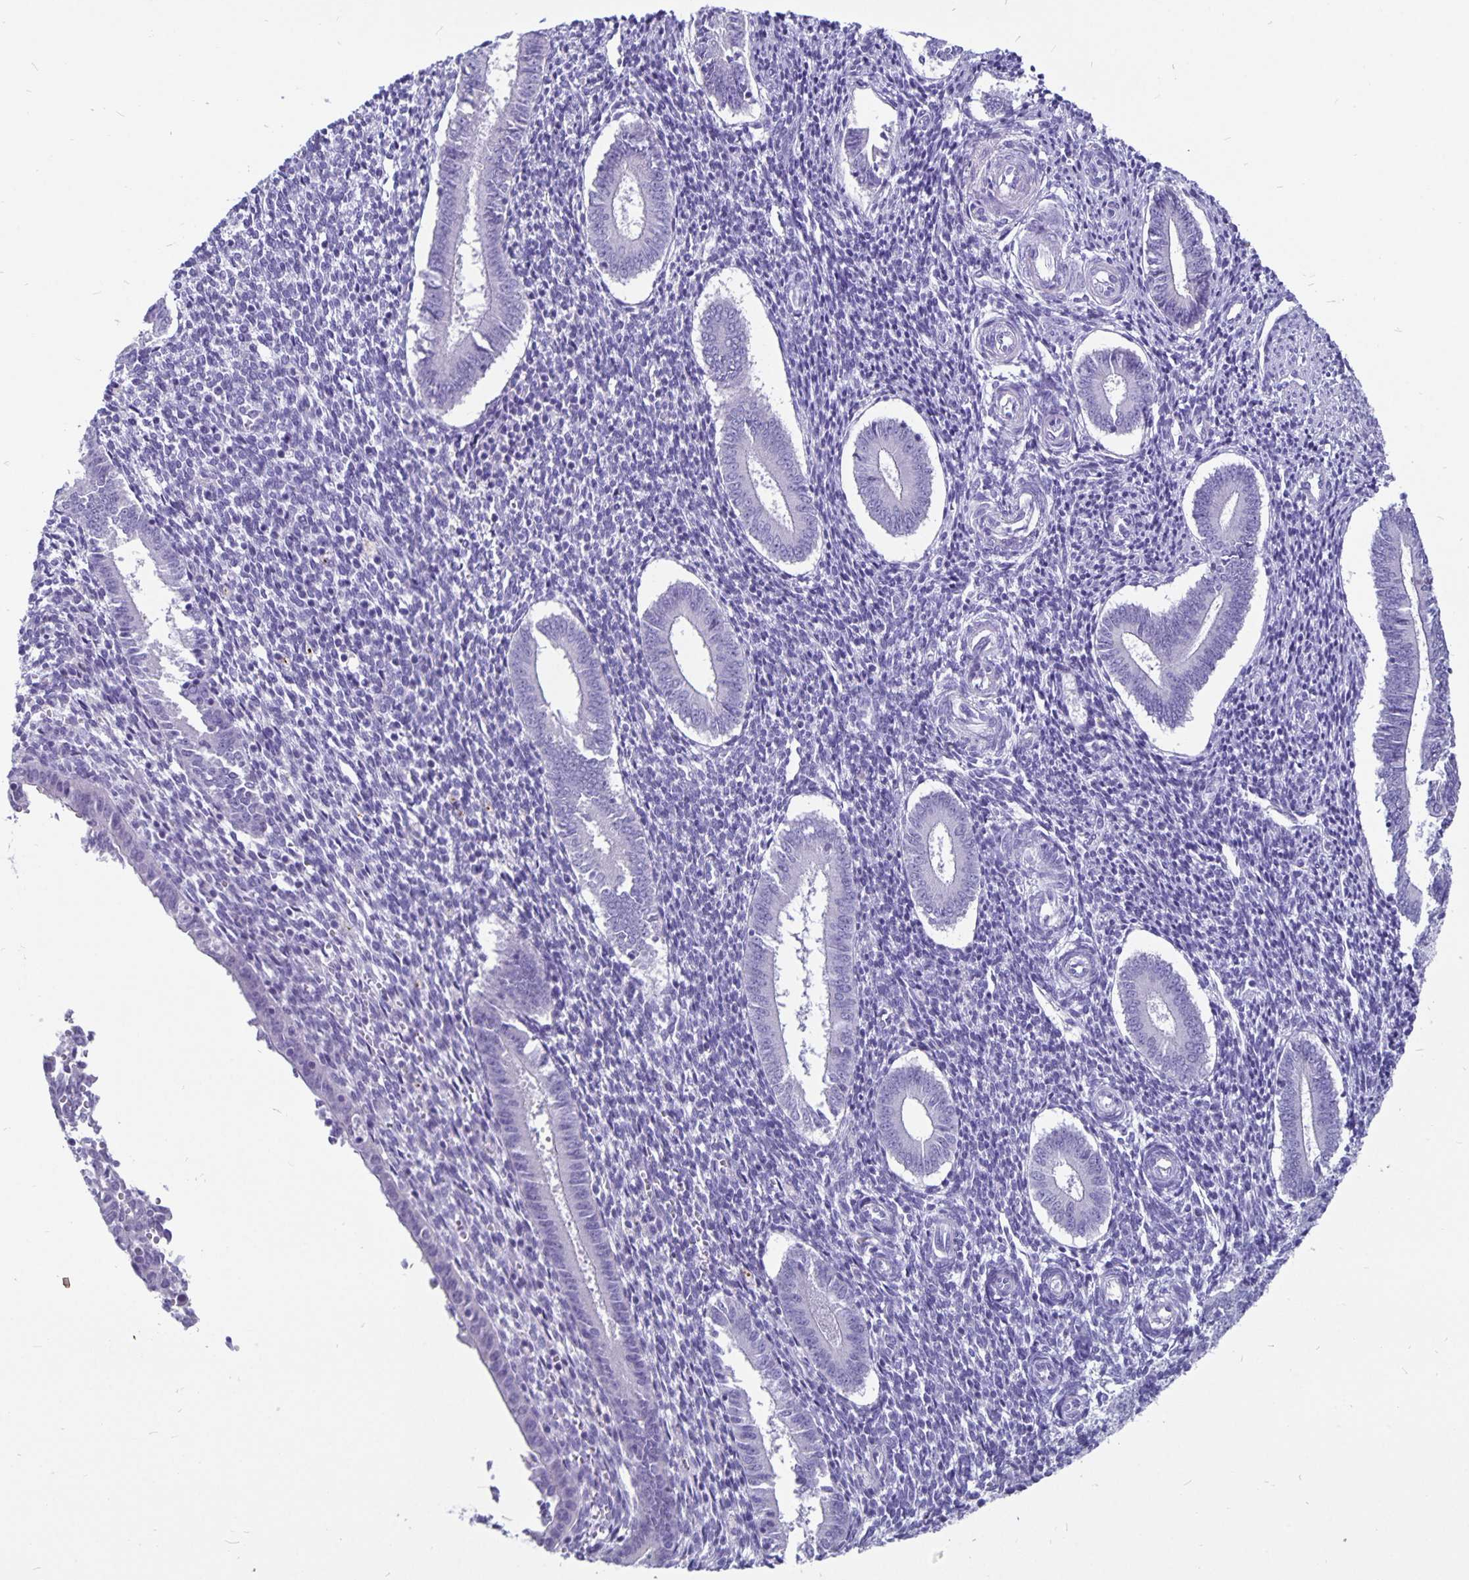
{"staining": {"intensity": "negative", "quantity": "none", "location": "none"}, "tissue": "endometrium", "cell_type": "Cells in endometrial stroma", "image_type": "normal", "snomed": [{"axis": "morphology", "description": "Normal tissue, NOS"}, {"axis": "topography", "description": "Endometrium"}], "caption": "High magnification brightfield microscopy of unremarkable endometrium stained with DAB (brown) and counterstained with hematoxylin (blue): cells in endometrial stroma show no significant expression. (Brightfield microscopy of DAB immunohistochemistry at high magnification).", "gene": "ODF3B", "patient": {"sex": "female", "age": 25}}